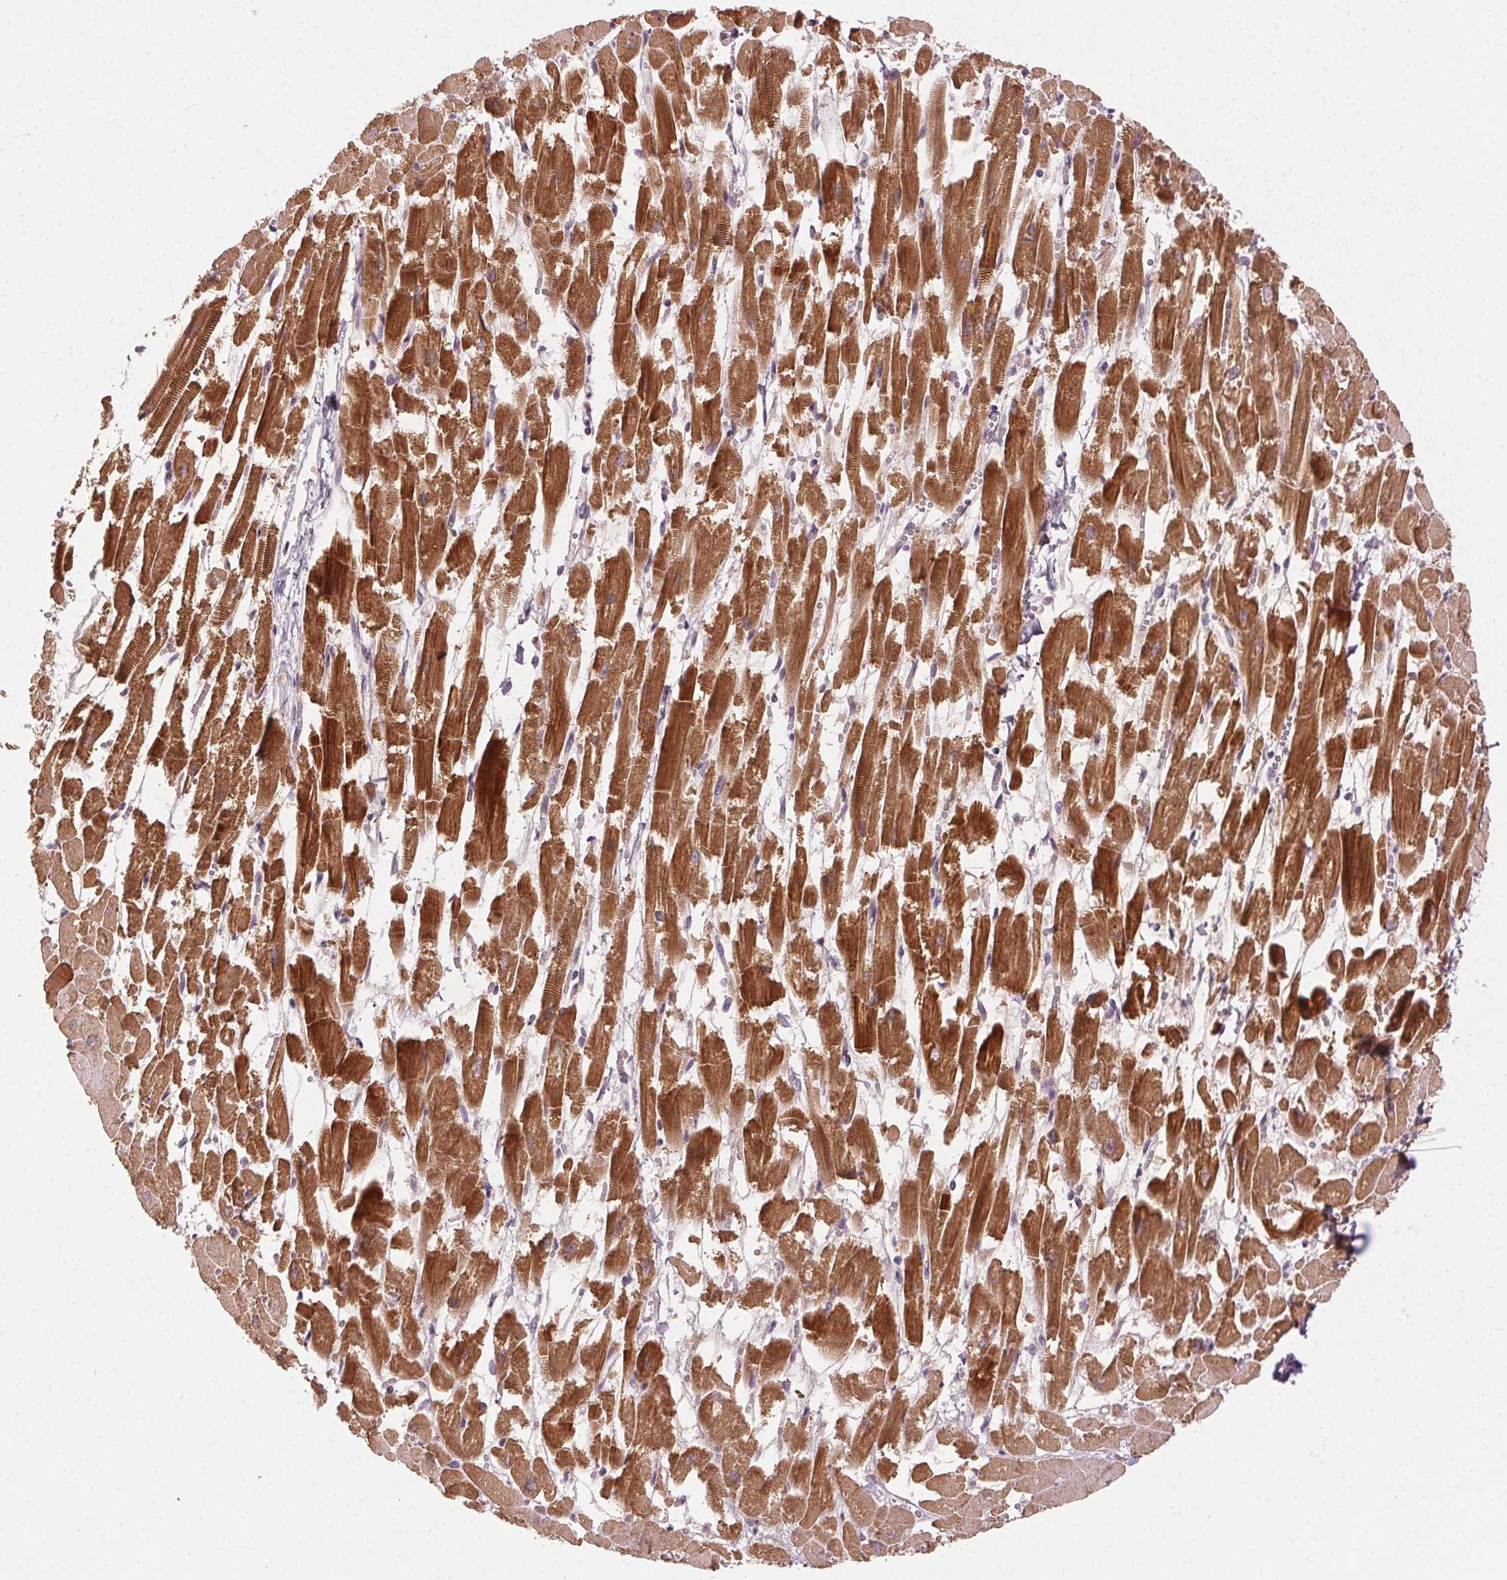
{"staining": {"intensity": "strong", "quantity": ">75%", "location": "cytoplasmic/membranous"}, "tissue": "heart muscle", "cell_type": "Cardiomyocytes", "image_type": "normal", "snomed": [{"axis": "morphology", "description": "Normal tissue, NOS"}, {"axis": "topography", "description": "Heart"}], "caption": "Immunohistochemistry (IHC) (DAB (3,3'-diaminobenzidine)) staining of benign heart muscle displays strong cytoplasmic/membranous protein positivity in about >75% of cardiomyocytes. (Stains: DAB in brown, nuclei in blue, Microscopy: brightfield microscopy at high magnification).", "gene": "REP15", "patient": {"sex": "female", "age": 52}}